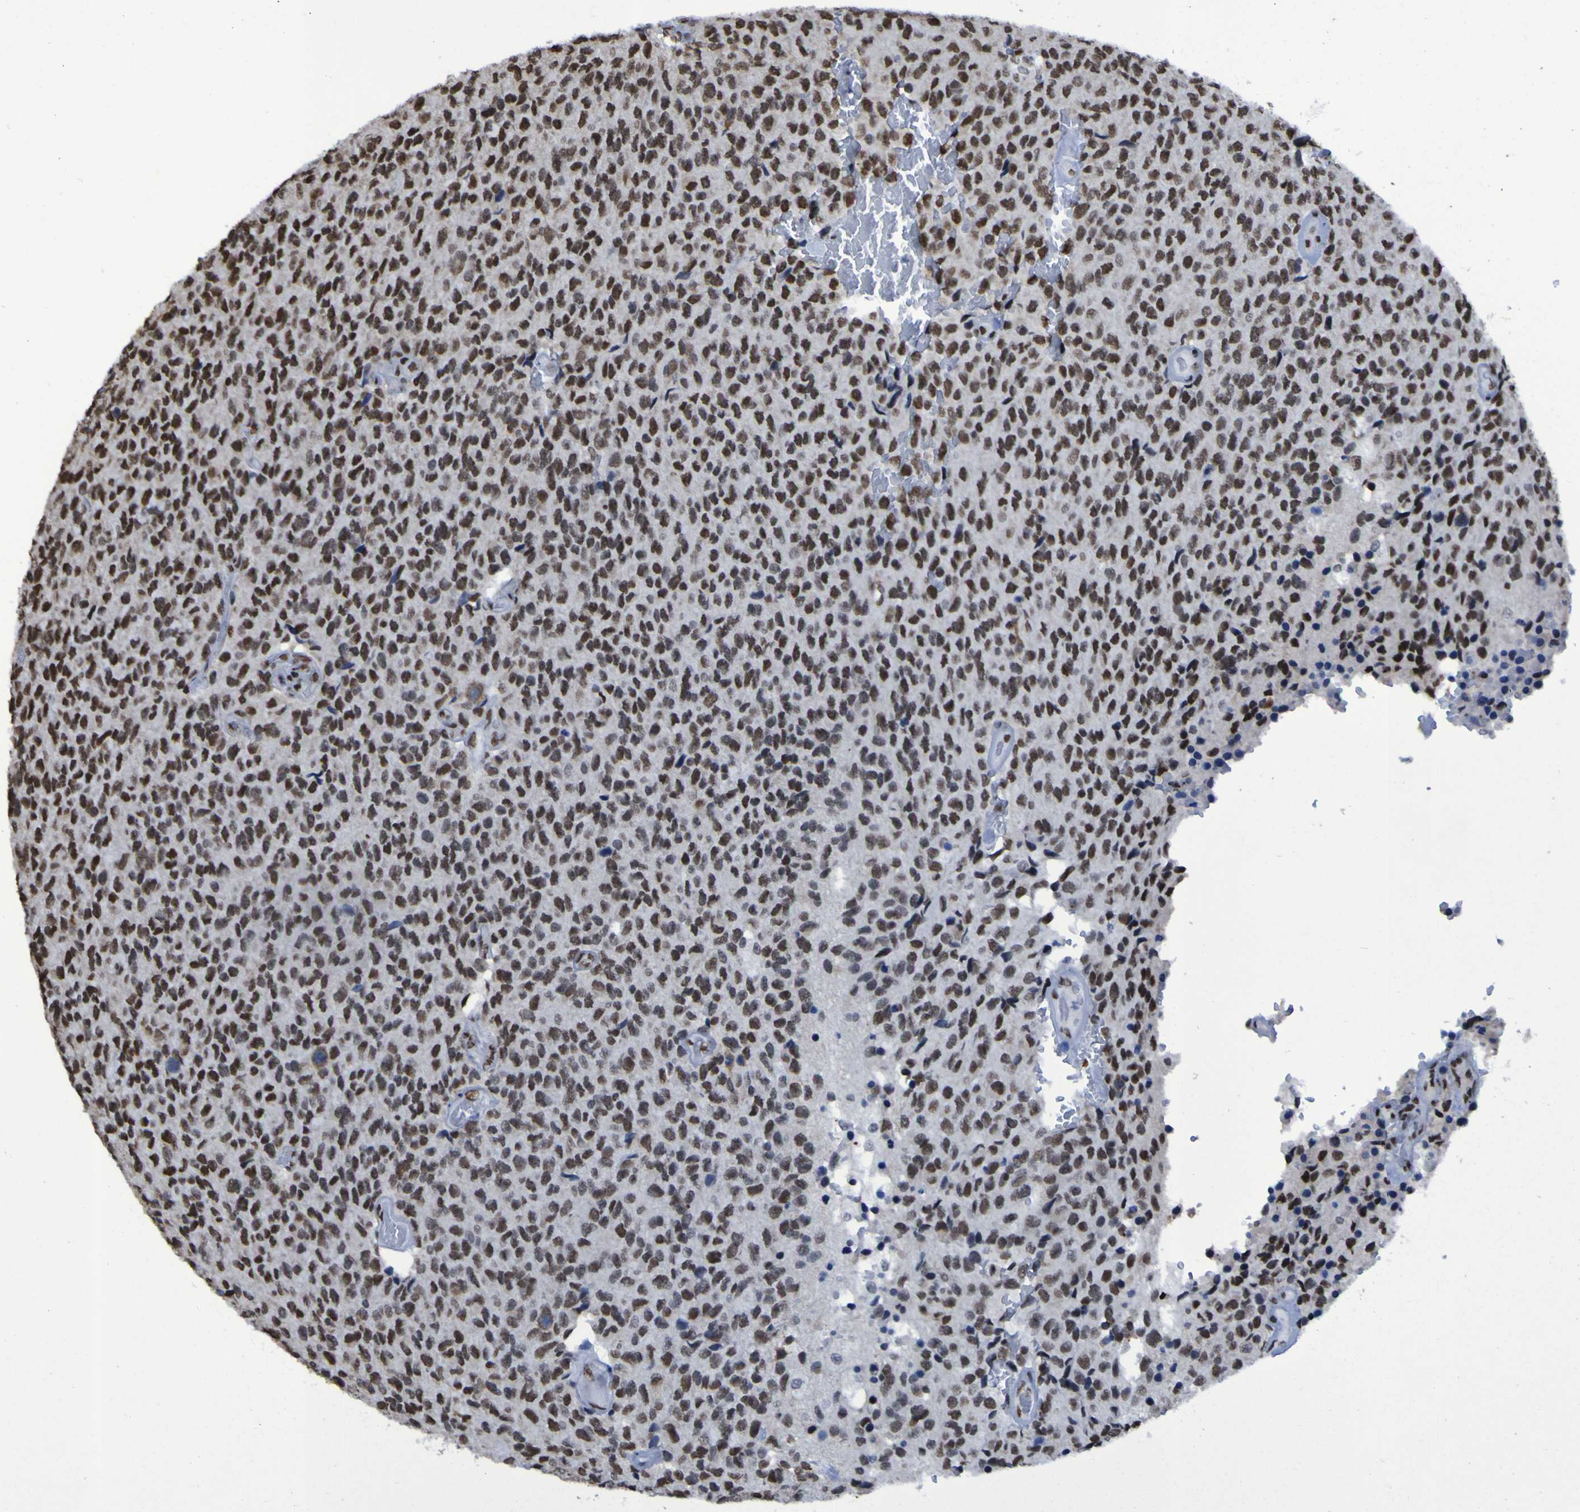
{"staining": {"intensity": "moderate", "quantity": ">75%", "location": "nuclear"}, "tissue": "glioma", "cell_type": "Tumor cells", "image_type": "cancer", "snomed": [{"axis": "morphology", "description": "Glioma, malignant, High grade"}, {"axis": "topography", "description": "pancreas cauda"}], "caption": "IHC of human malignant high-grade glioma reveals medium levels of moderate nuclear expression in approximately >75% of tumor cells.", "gene": "HNRNPR", "patient": {"sex": "male", "age": 60}}